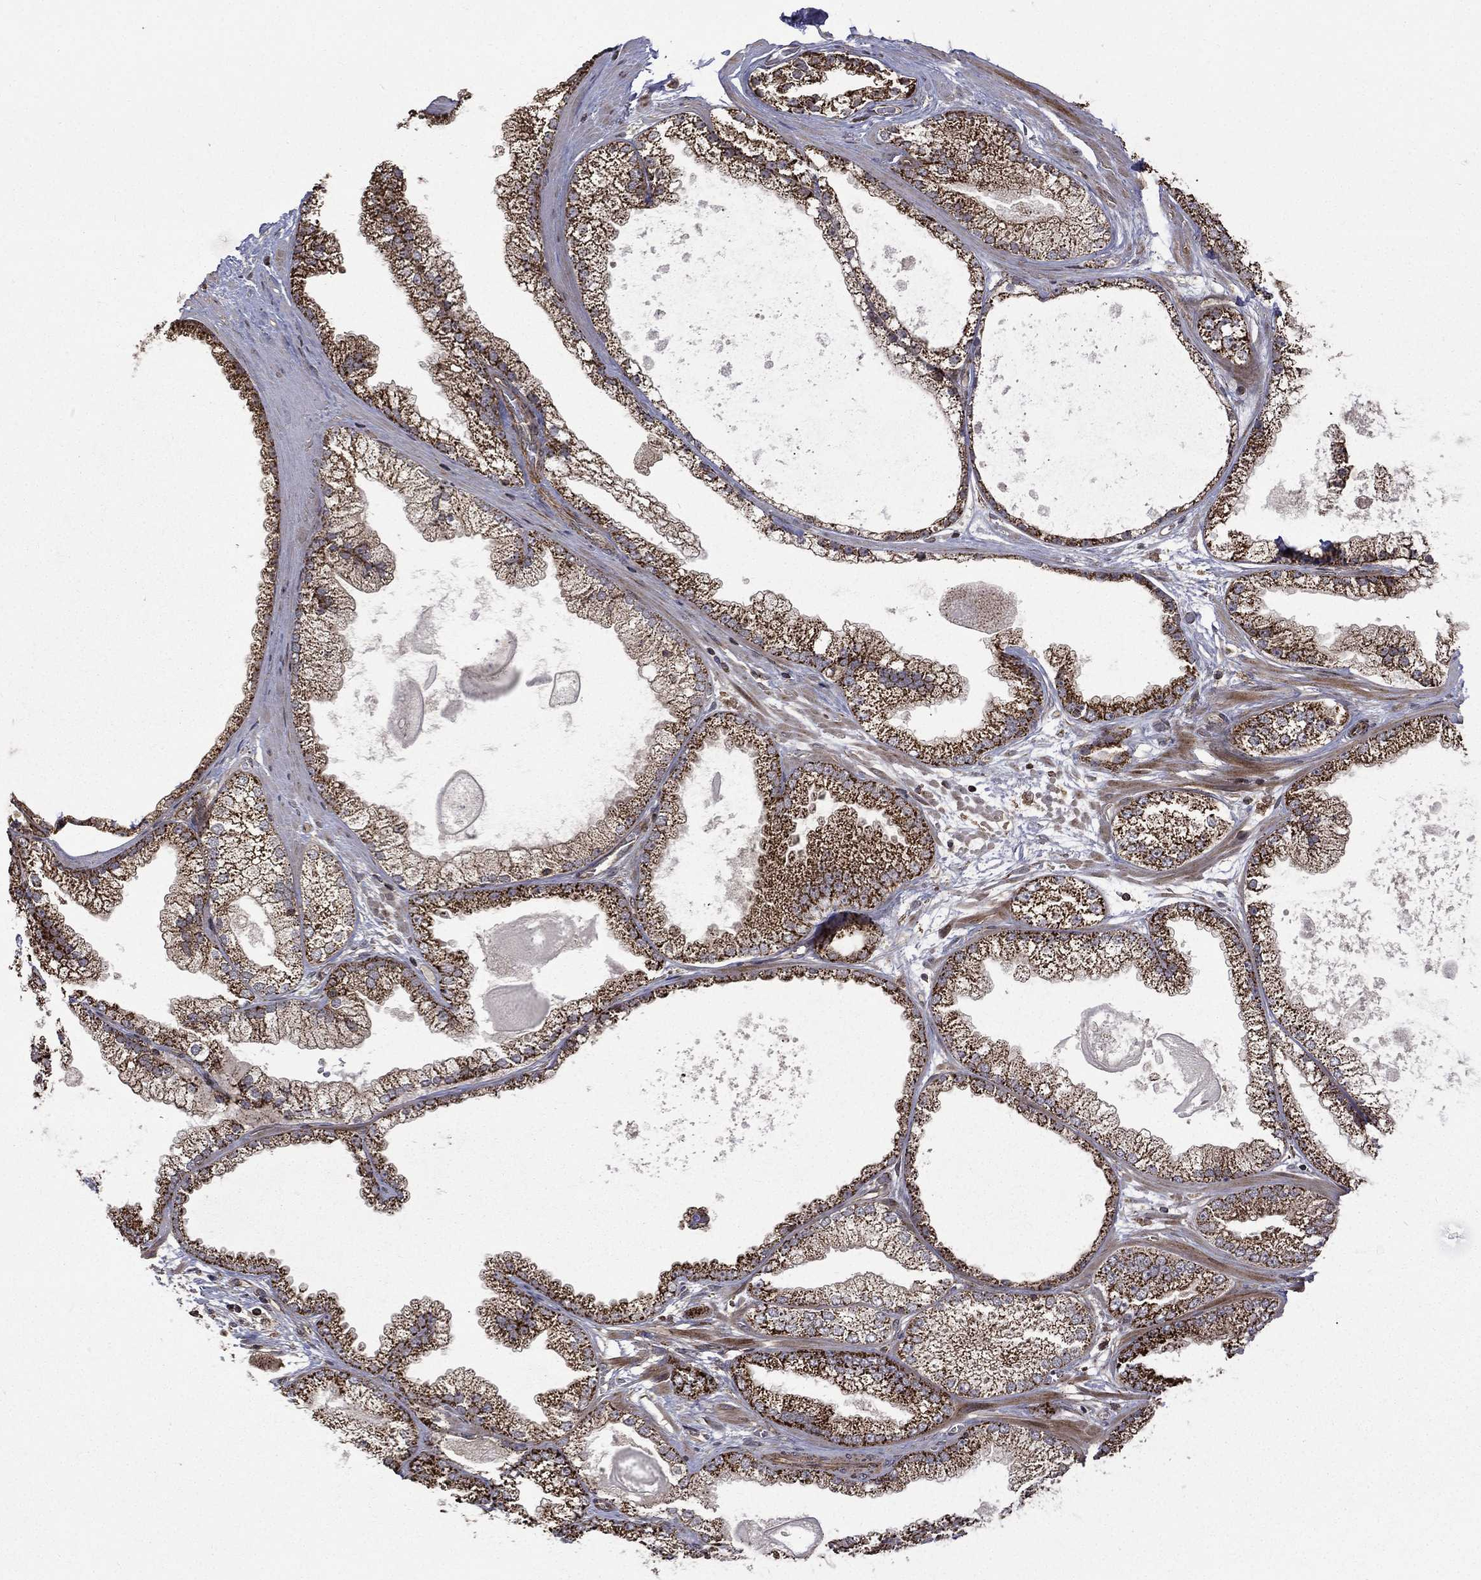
{"staining": {"intensity": "strong", "quantity": ">75%", "location": "cytoplasmic/membranous"}, "tissue": "prostate cancer", "cell_type": "Tumor cells", "image_type": "cancer", "snomed": [{"axis": "morphology", "description": "Adenocarcinoma, Low grade"}, {"axis": "topography", "description": "Prostate"}], "caption": "Protein expression analysis of adenocarcinoma (low-grade) (prostate) reveals strong cytoplasmic/membranous expression in about >75% of tumor cells.", "gene": "GIMAP6", "patient": {"sex": "male", "age": 57}}